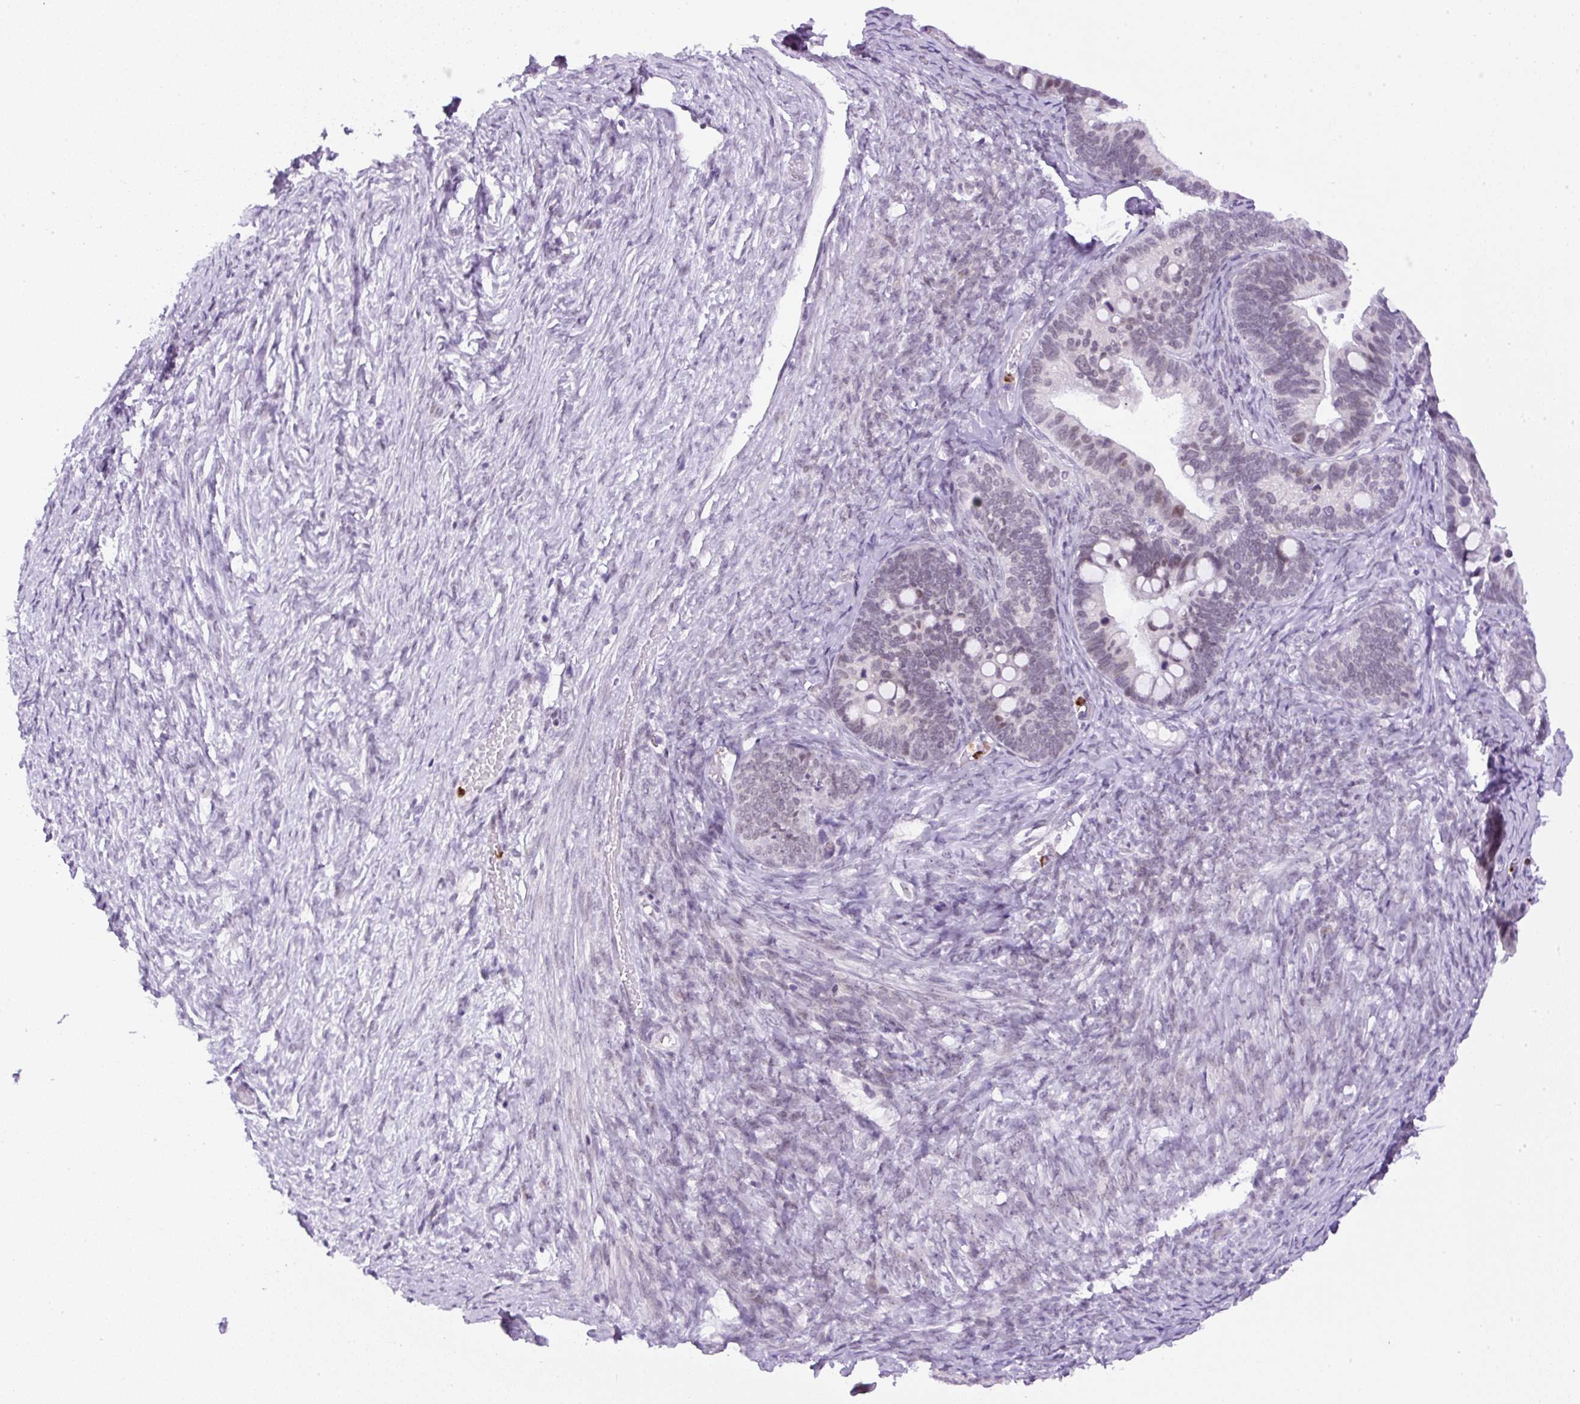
{"staining": {"intensity": "weak", "quantity": "<25%", "location": "nuclear"}, "tissue": "ovarian cancer", "cell_type": "Tumor cells", "image_type": "cancer", "snomed": [{"axis": "morphology", "description": "Cystadenocarcinoma, serous, NOS"}, {"axis": "topography", "description": "Ovary"}], "caption": "This is an immunohistochemistry micrograph of serous cystadenocarcinoma (ovarian). There is no staining in tumor cells.", "gene": "RHBDD2", "patient": {"sex": "female", "age": 56}}